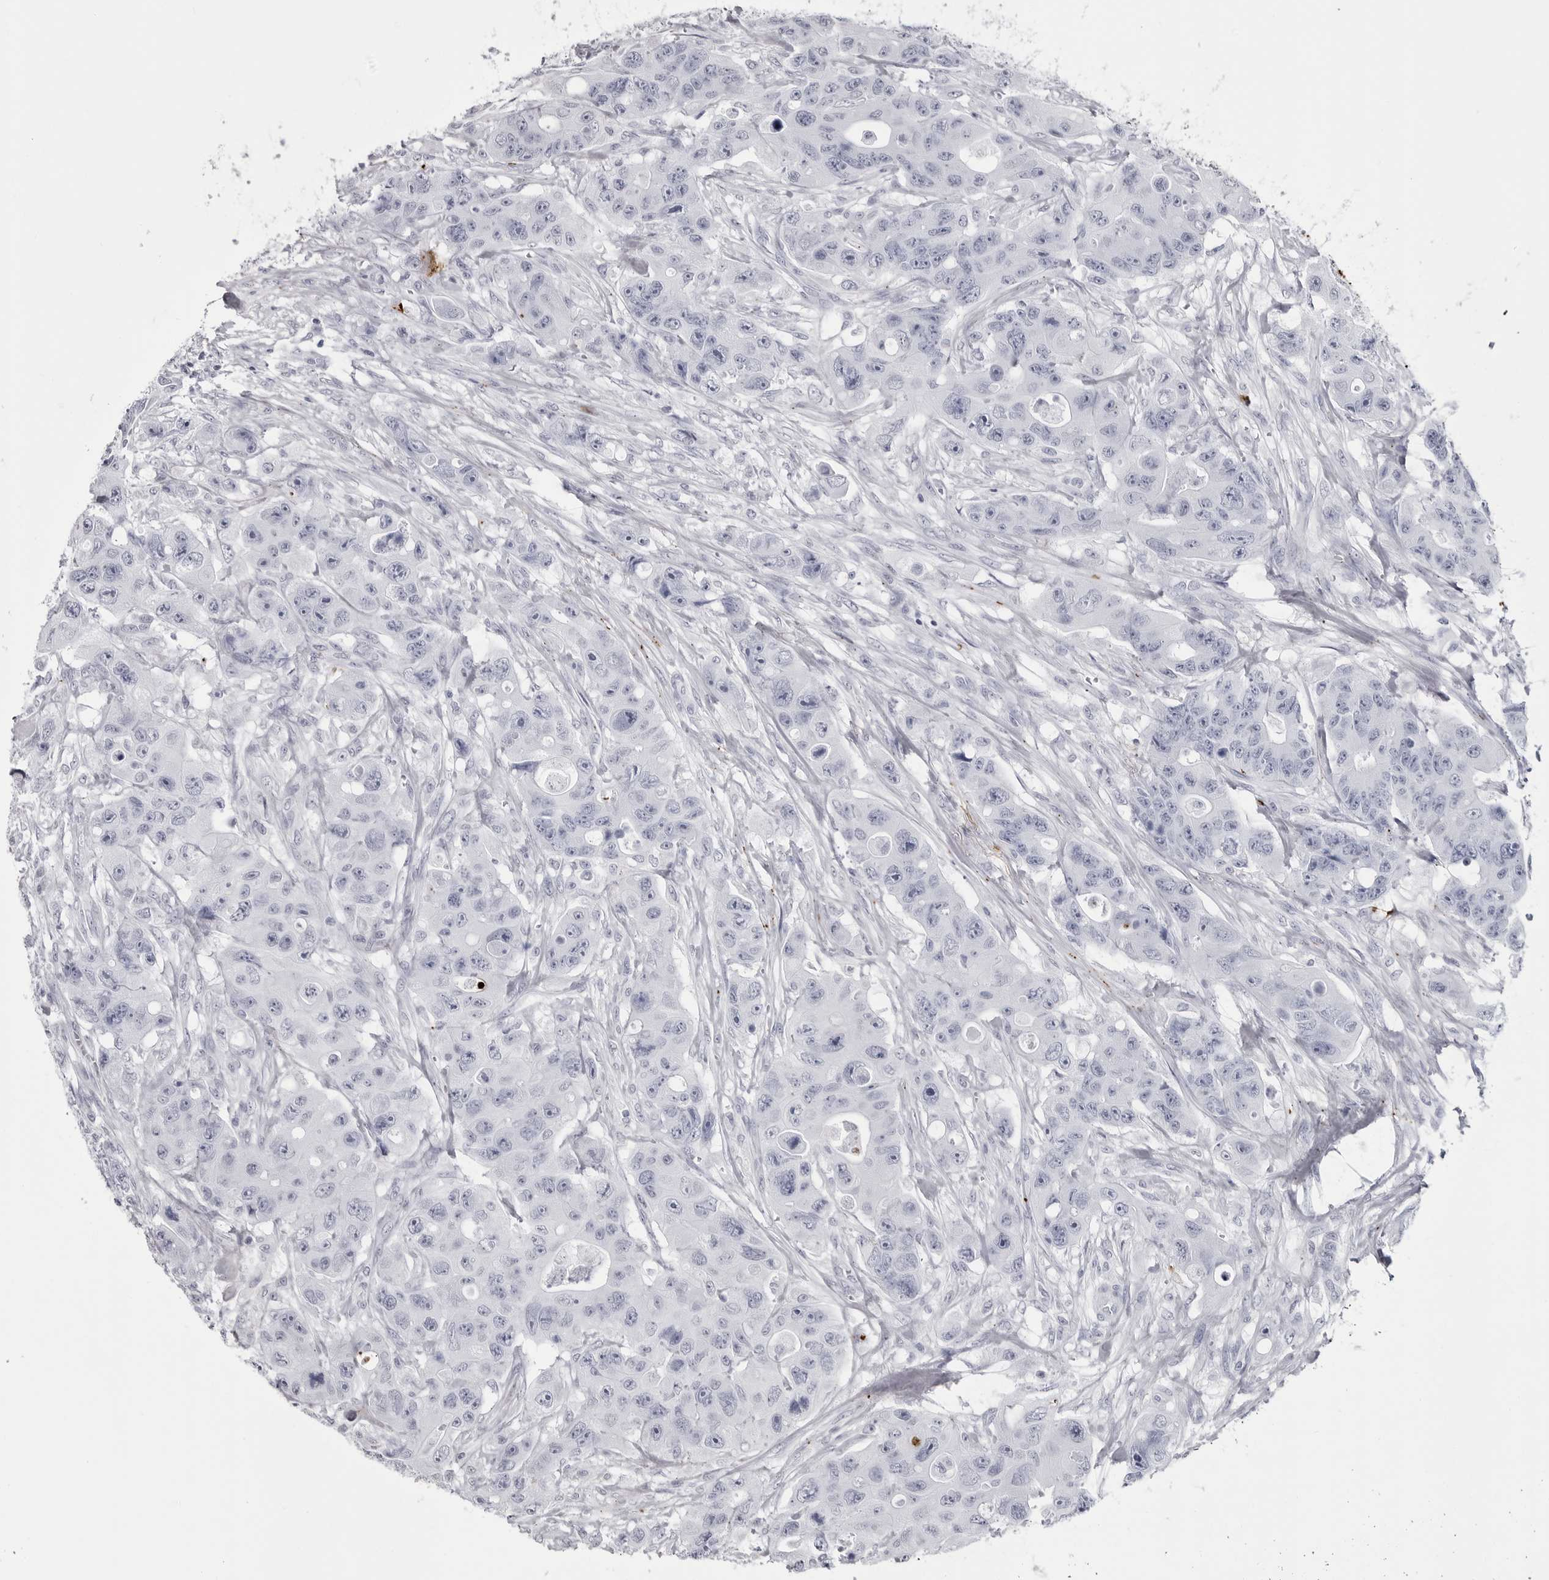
{"staining": {"intensity": "negative", "quantity": "none", "location": "none"}, "tissue": "colorectal cancer", "cell_type": "Tumor cells", "image_type": "cancer", "snomed": [{"axis": "morphology", "description": "Adenocarcinoma, NOS"}, {"axis": "topography", "description": "Colon"}], "caption": "DAB immunohistochemical staining of adenocarcinoma (colorectal) displays no significant expression in tumor cells.", "gene": "COL26A1", "patient": {"sex": "female", "age": 46}}